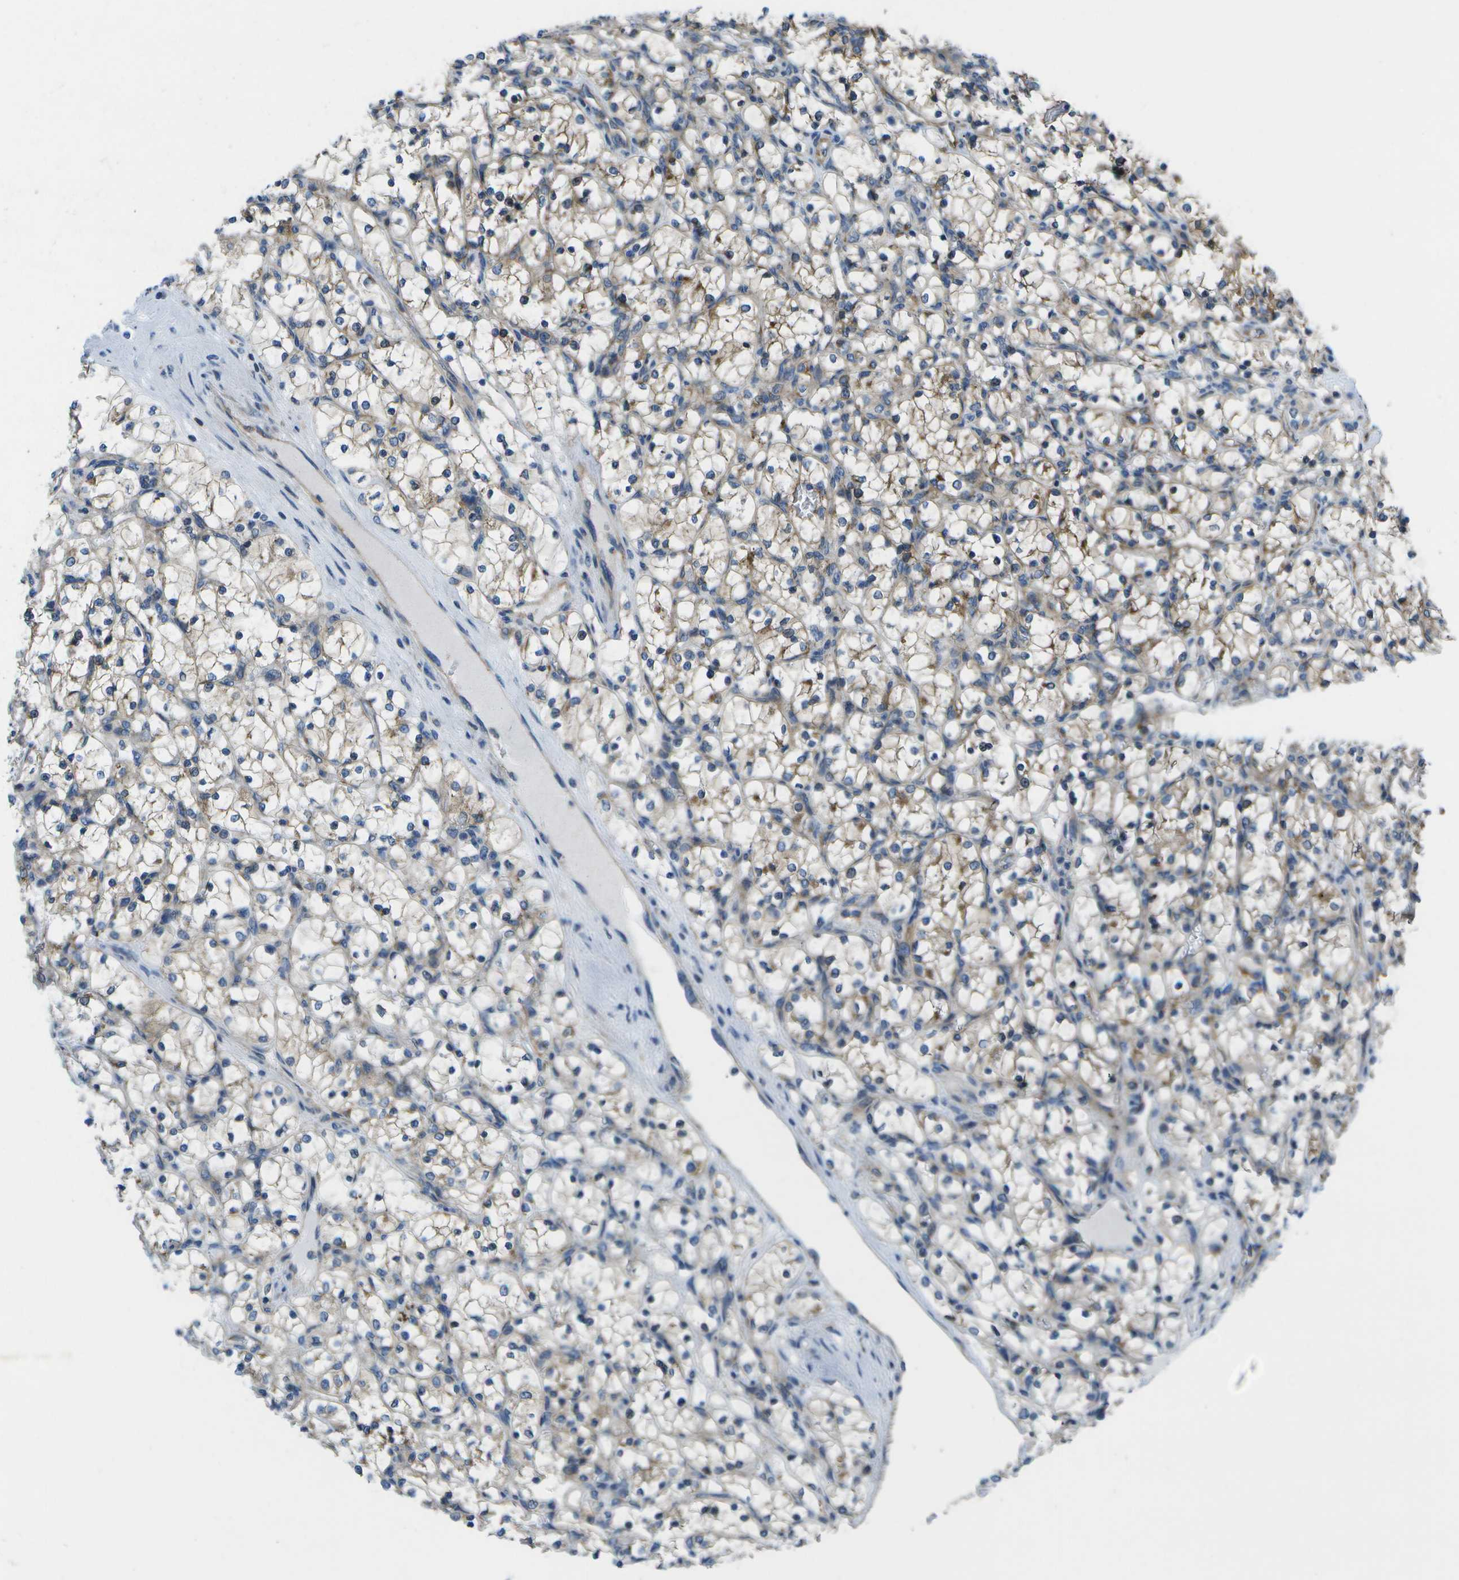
{"staining": {"intensity": "weak", "quantity": ">75%", "location": "cytoplasmic/membranous"}, "tissue": "renal cancer", "cell_type": "Tumor cells", "image_type": "cancer", "snomed": [{"axis": "morphology", "description": "Adenocarcinoma, NOS"}, {"axis": "topography", "description": "Kidney"}], "caption": "High-power microscopy captured an immunohistochemistry (IHC) micrograph of adenocarcinoma (renal), revealing weak cytoplasmic/membranous positivity in about >75% of tumor cells.", "gene": "GDF5", "patient": {"sex": "female", "age": 69}}